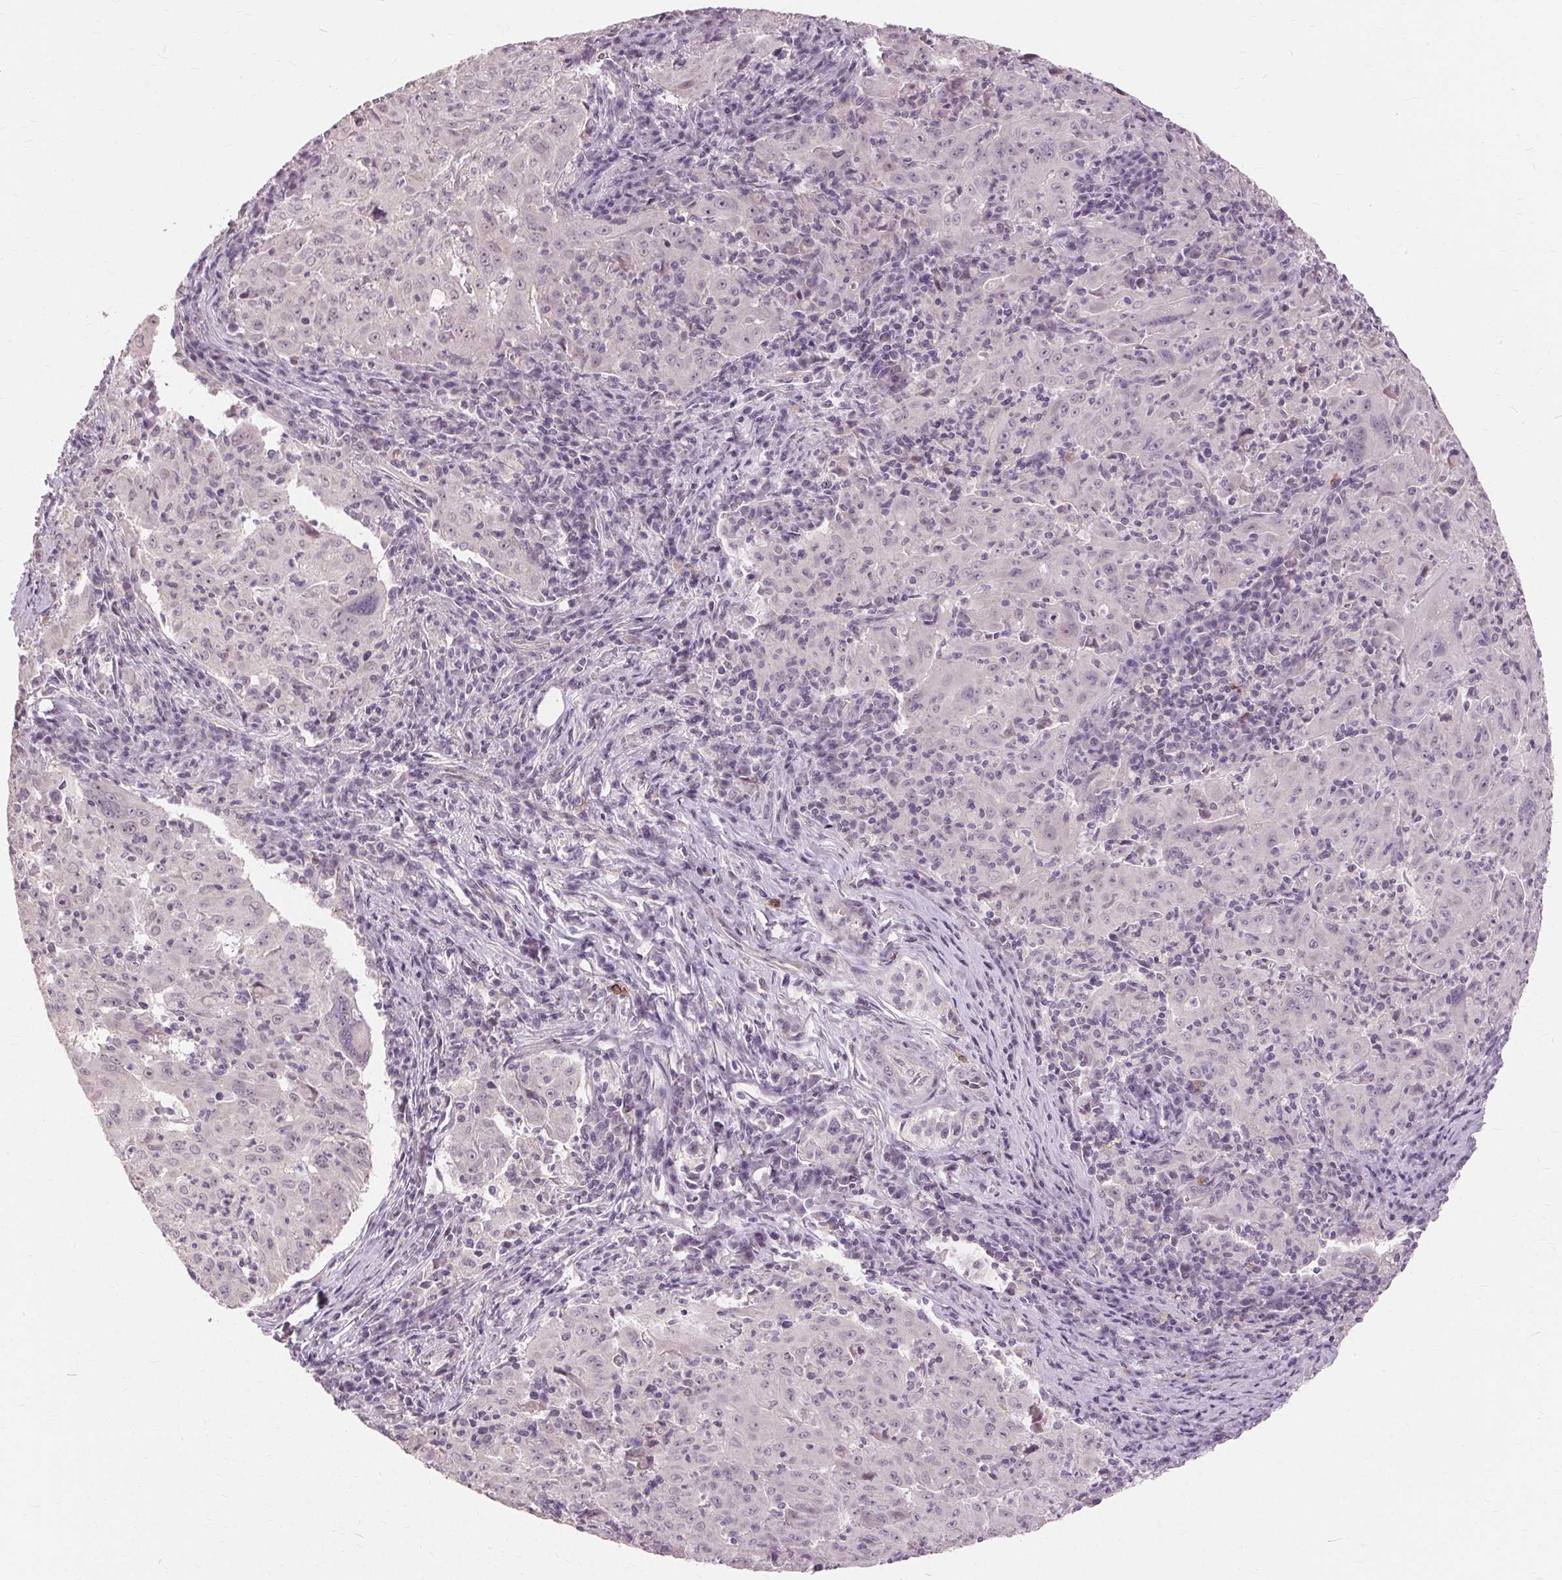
{"staining": {"intensity": "negative", "quantity": "none", "location": "none"}, "tissue": "pancreatic cancer", "cell_type": "Tumor cells", "image_type": "cancer", "snomed": [{"axis": "morphology", "description": "Adenocarcinoma, NOS"}, {"axis": "topography", "description": "Pancreas"}], "caption": "DAB immunohistochemical staining of human pancreatic adenocarcinoma demonstrates no significant positivity in tumor cells. (DAB immunohistochemistry with hematoxylin counter stain).", "gene": "SIGLEC6", "patient": {"sex": "male", "age": 63}}